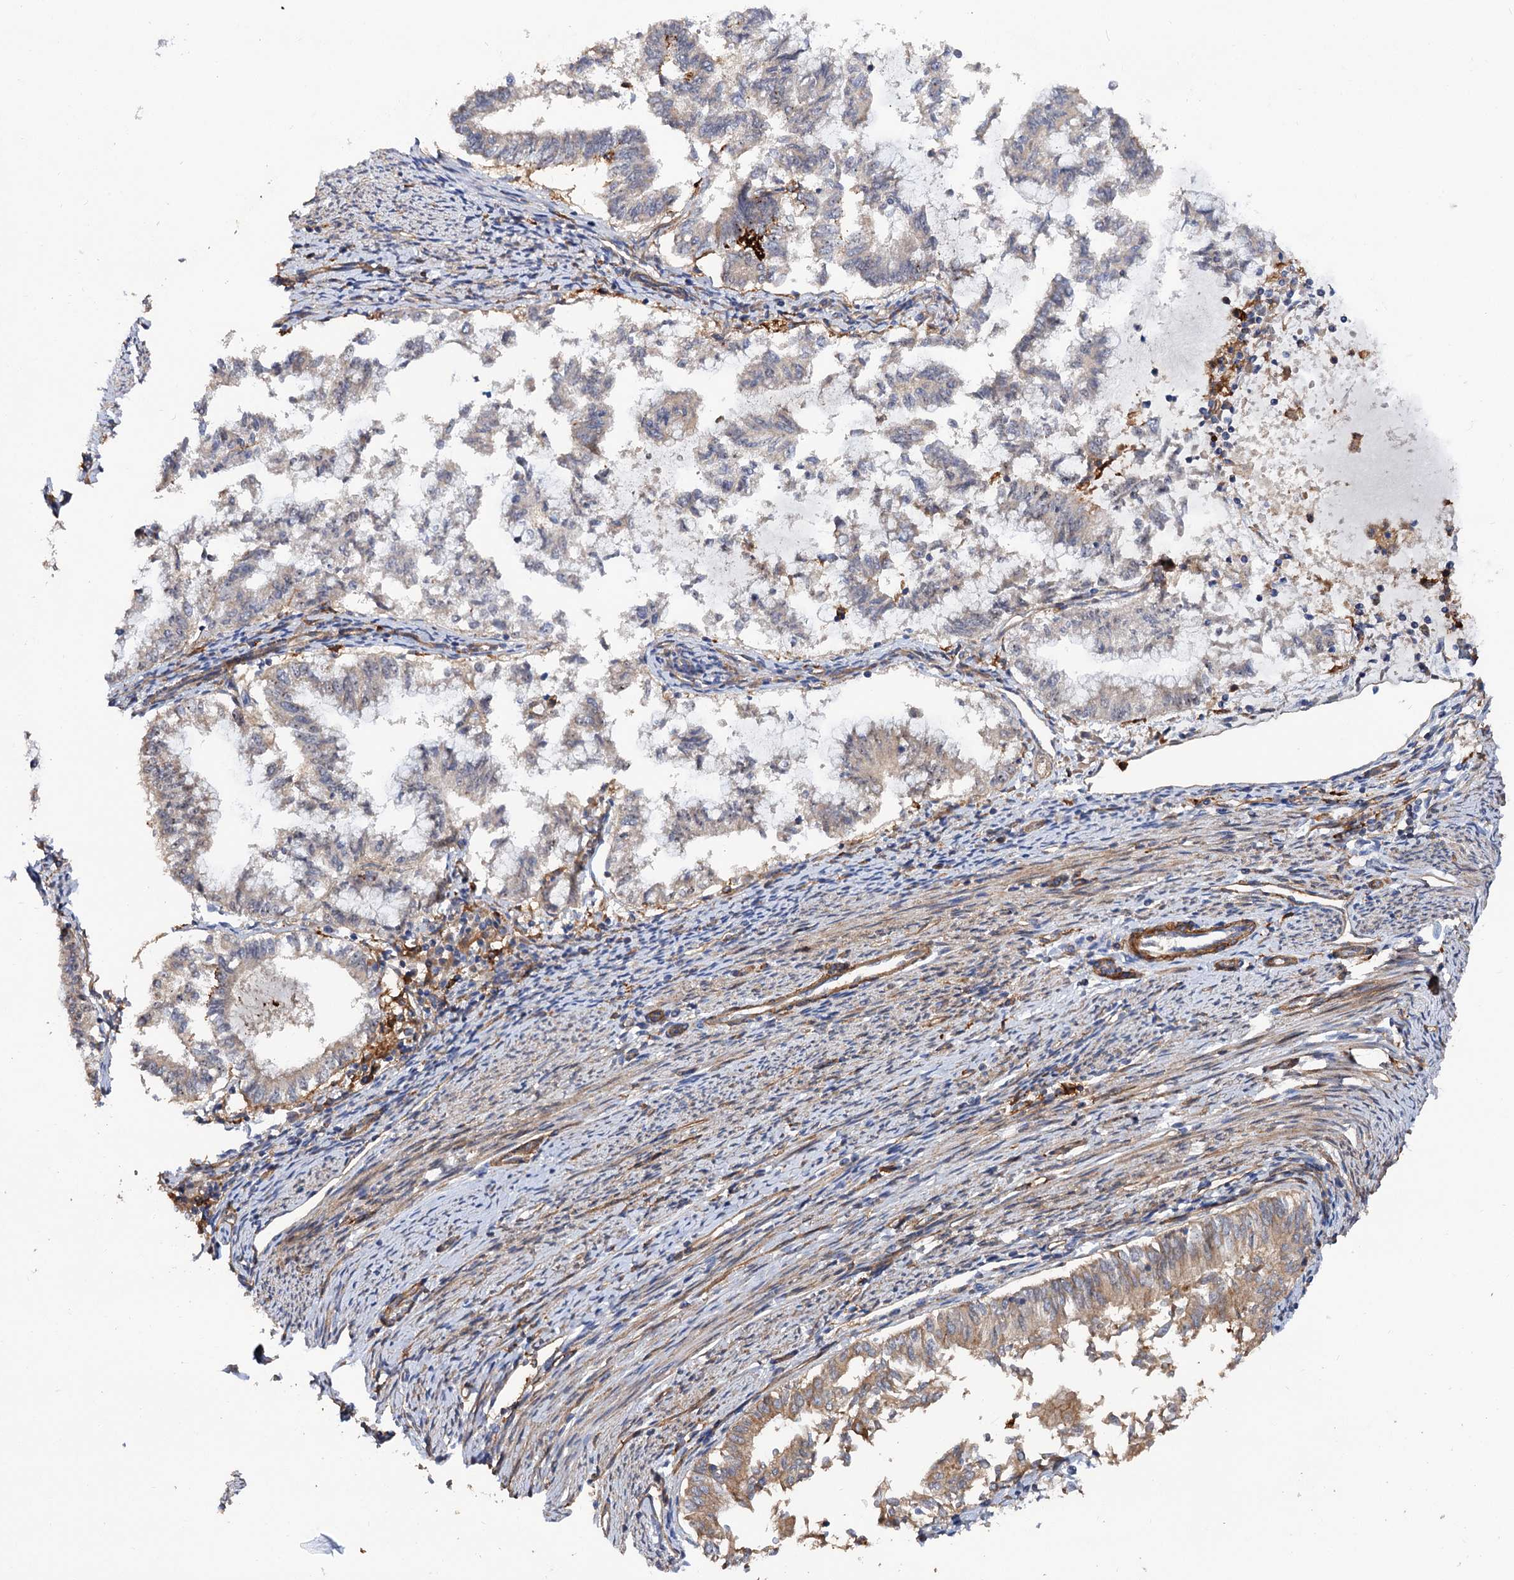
{"staining": {"intensity": "weak", "quantity": "<25%", "location": "cytoplasmic/membranous"}, "tissue": "endometrial cancer", "cell_type": "Tumor cells", "image_type": "cancer", "snomed": [{"axis": "morphology", "description": "Adenocarcinoma, NOS"}, {"axis": "topography", "description": "Endometrium"}], "caption": "A photomicrograph of adenocarcinoma (endometrial) stained for a protein shows no brown staining in tumor cells.", "gene": "CSAD", "patient": {"sex": "female", "age": 79}}